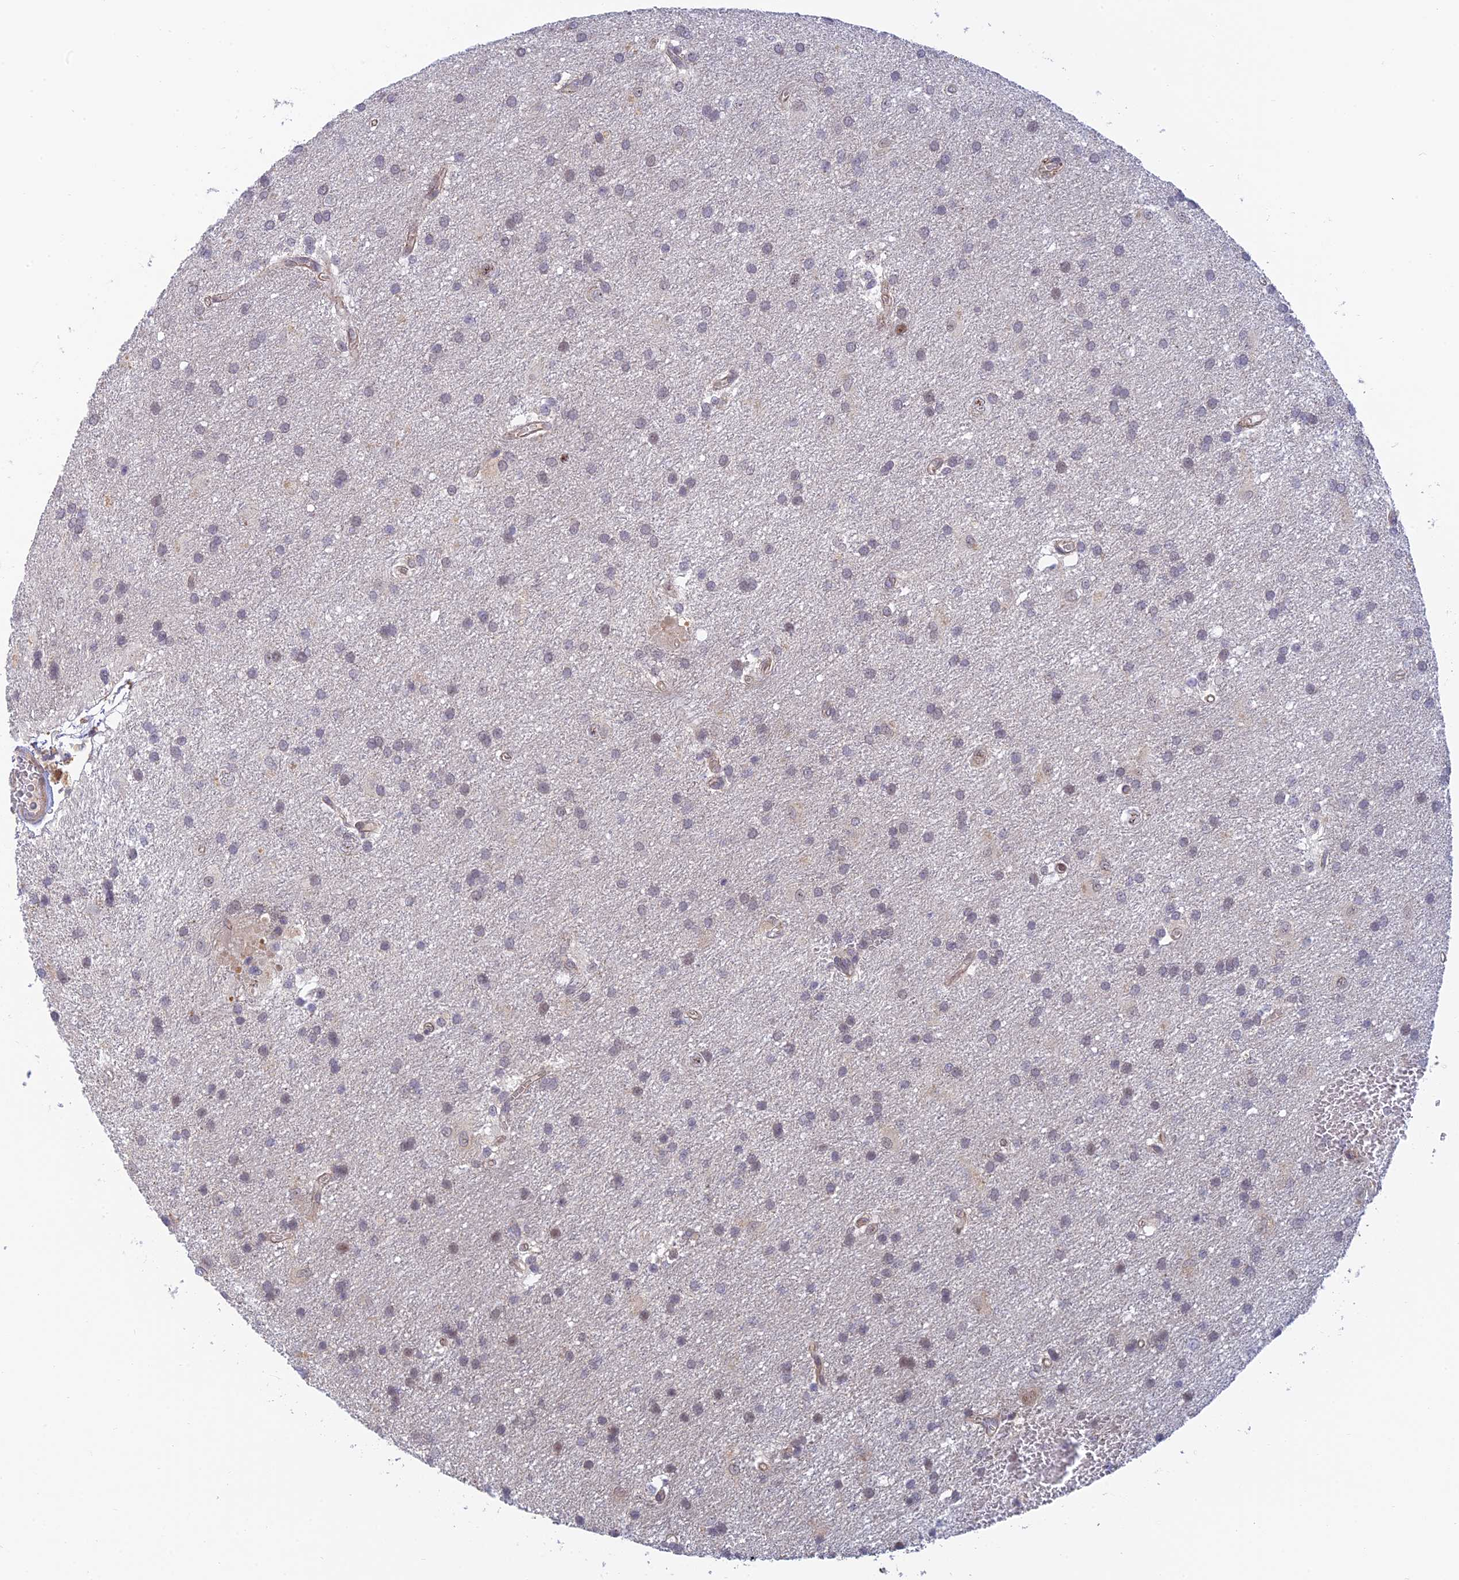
{"staining": {"intensity": "weak", "quantity": "25%-75%", "location": "nuclear"}, "tissue": "glioma", "cell_type": "Tumor cells", "image_type": "cancer", "snomed": [{"axis": "morphology", "description": "Glioma, malignant, Low grade"}, {"axis": "topography", "description": "Brain"}], "caption": "Immunohistochemical staining of human glioma demonstrates low levels of weak nuclear protein expression in approximately 25%-75% of tumor cells. (brown staining indicates protein expression, while blue staining denotes nuclei).", "gene": "CFAP92", "patient": {"sex": "male", "age": 66}}